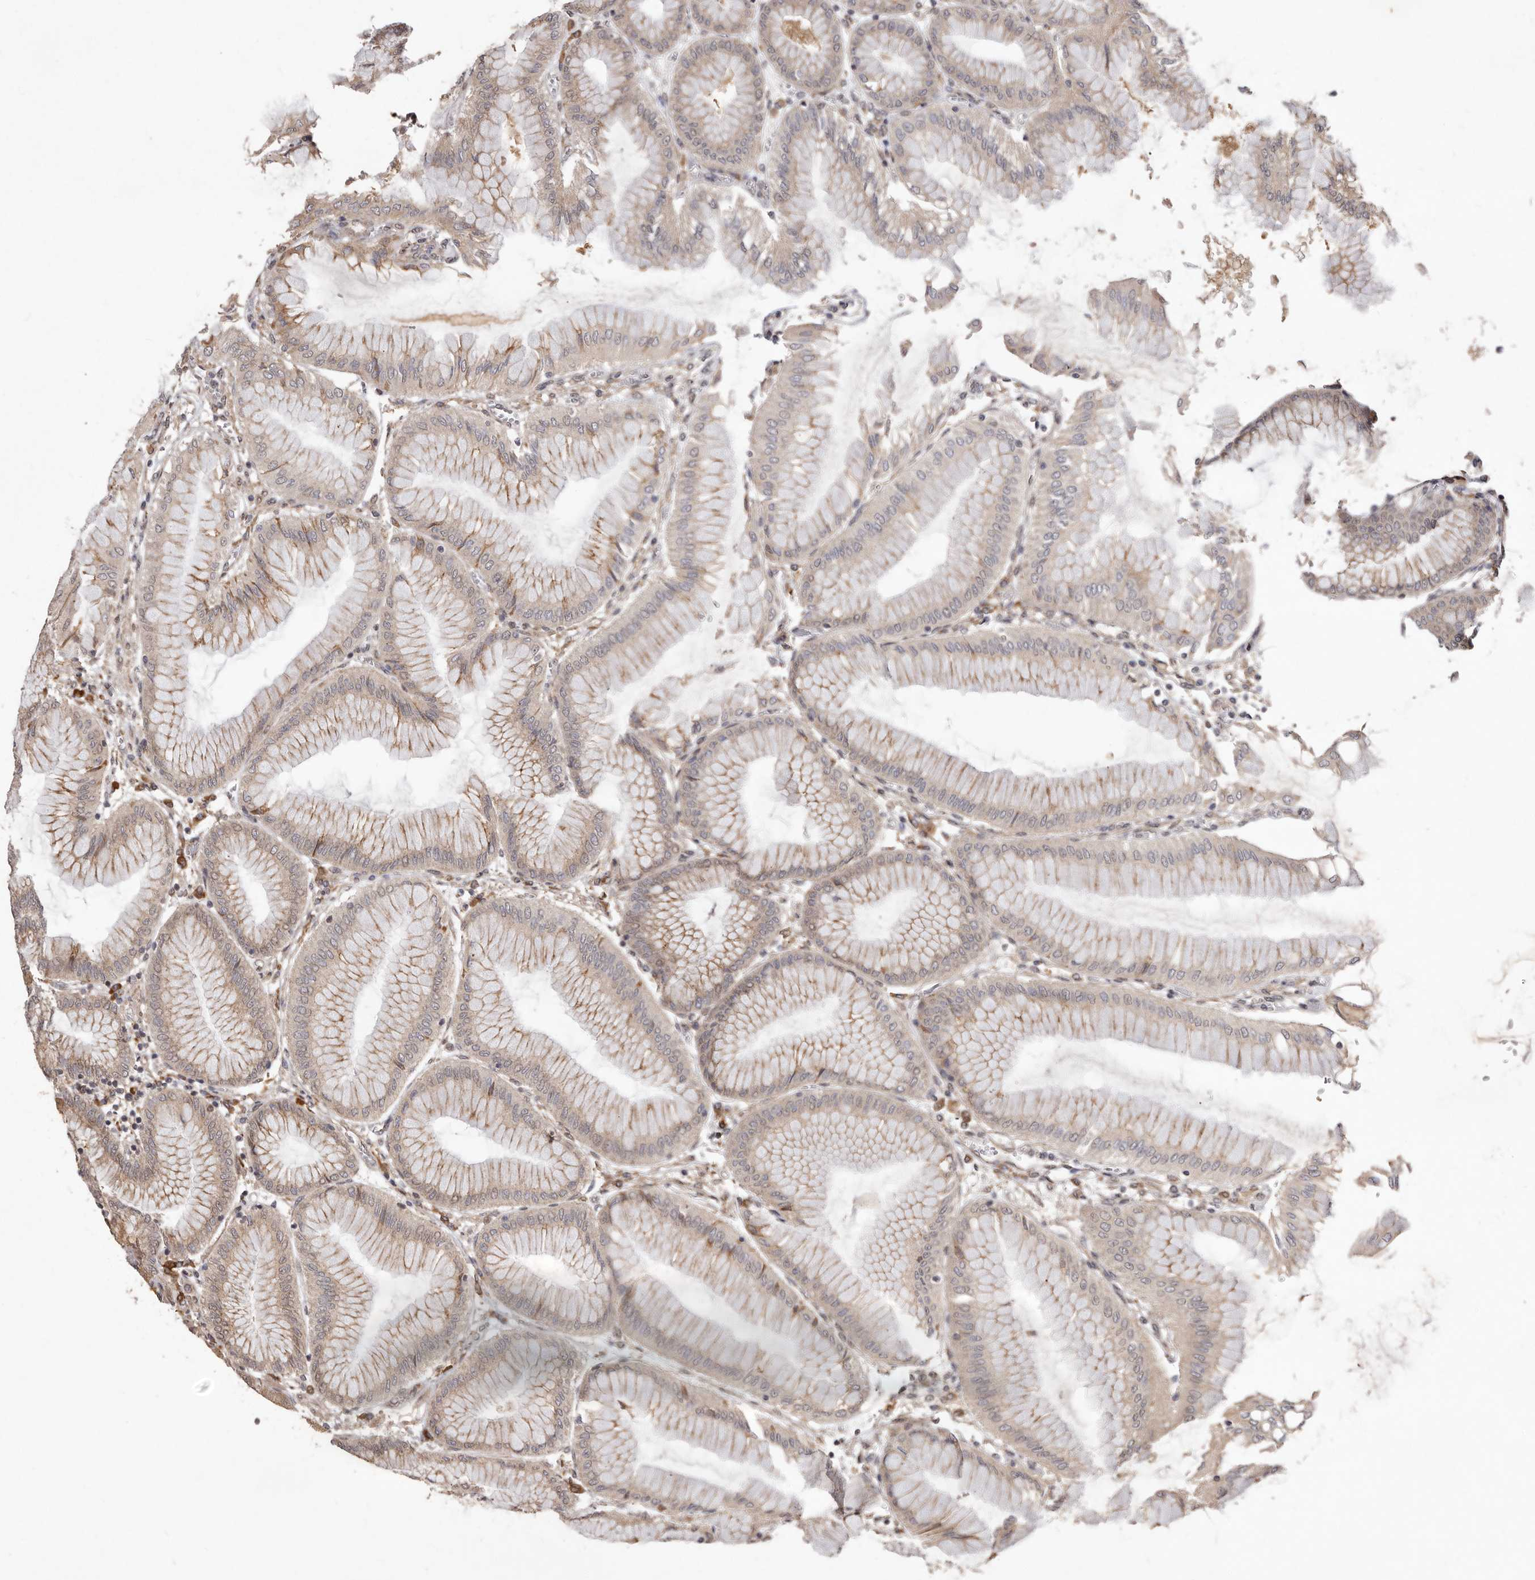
{"staining": {"intensity": "moderate", "quantity": ">75%", "location": "cytoplasmic/membranous"}, "tissue": "stomach", "cell_type": "Glandular cells", "image_type": "normal", "snomed": [{"axis": "morphology", "description": "Normal tissue, NOS"}, {"axis": "topography", "description": "Stomach, upper"}], "caption": "Immunohistochemistry staining of benign stomach, which exhibits medium levels of moderate cytoplasmic/membranous expression in about >75% of glandular cells indicating moderate cytoplasmic/membranous protein staining. The staining was performed using DAB (brown) for protein detection and nuclei were counterstained in hematoxylin (blue).", "gene": "RRM2B", "patient": {"sex": "female", "age": 56}}